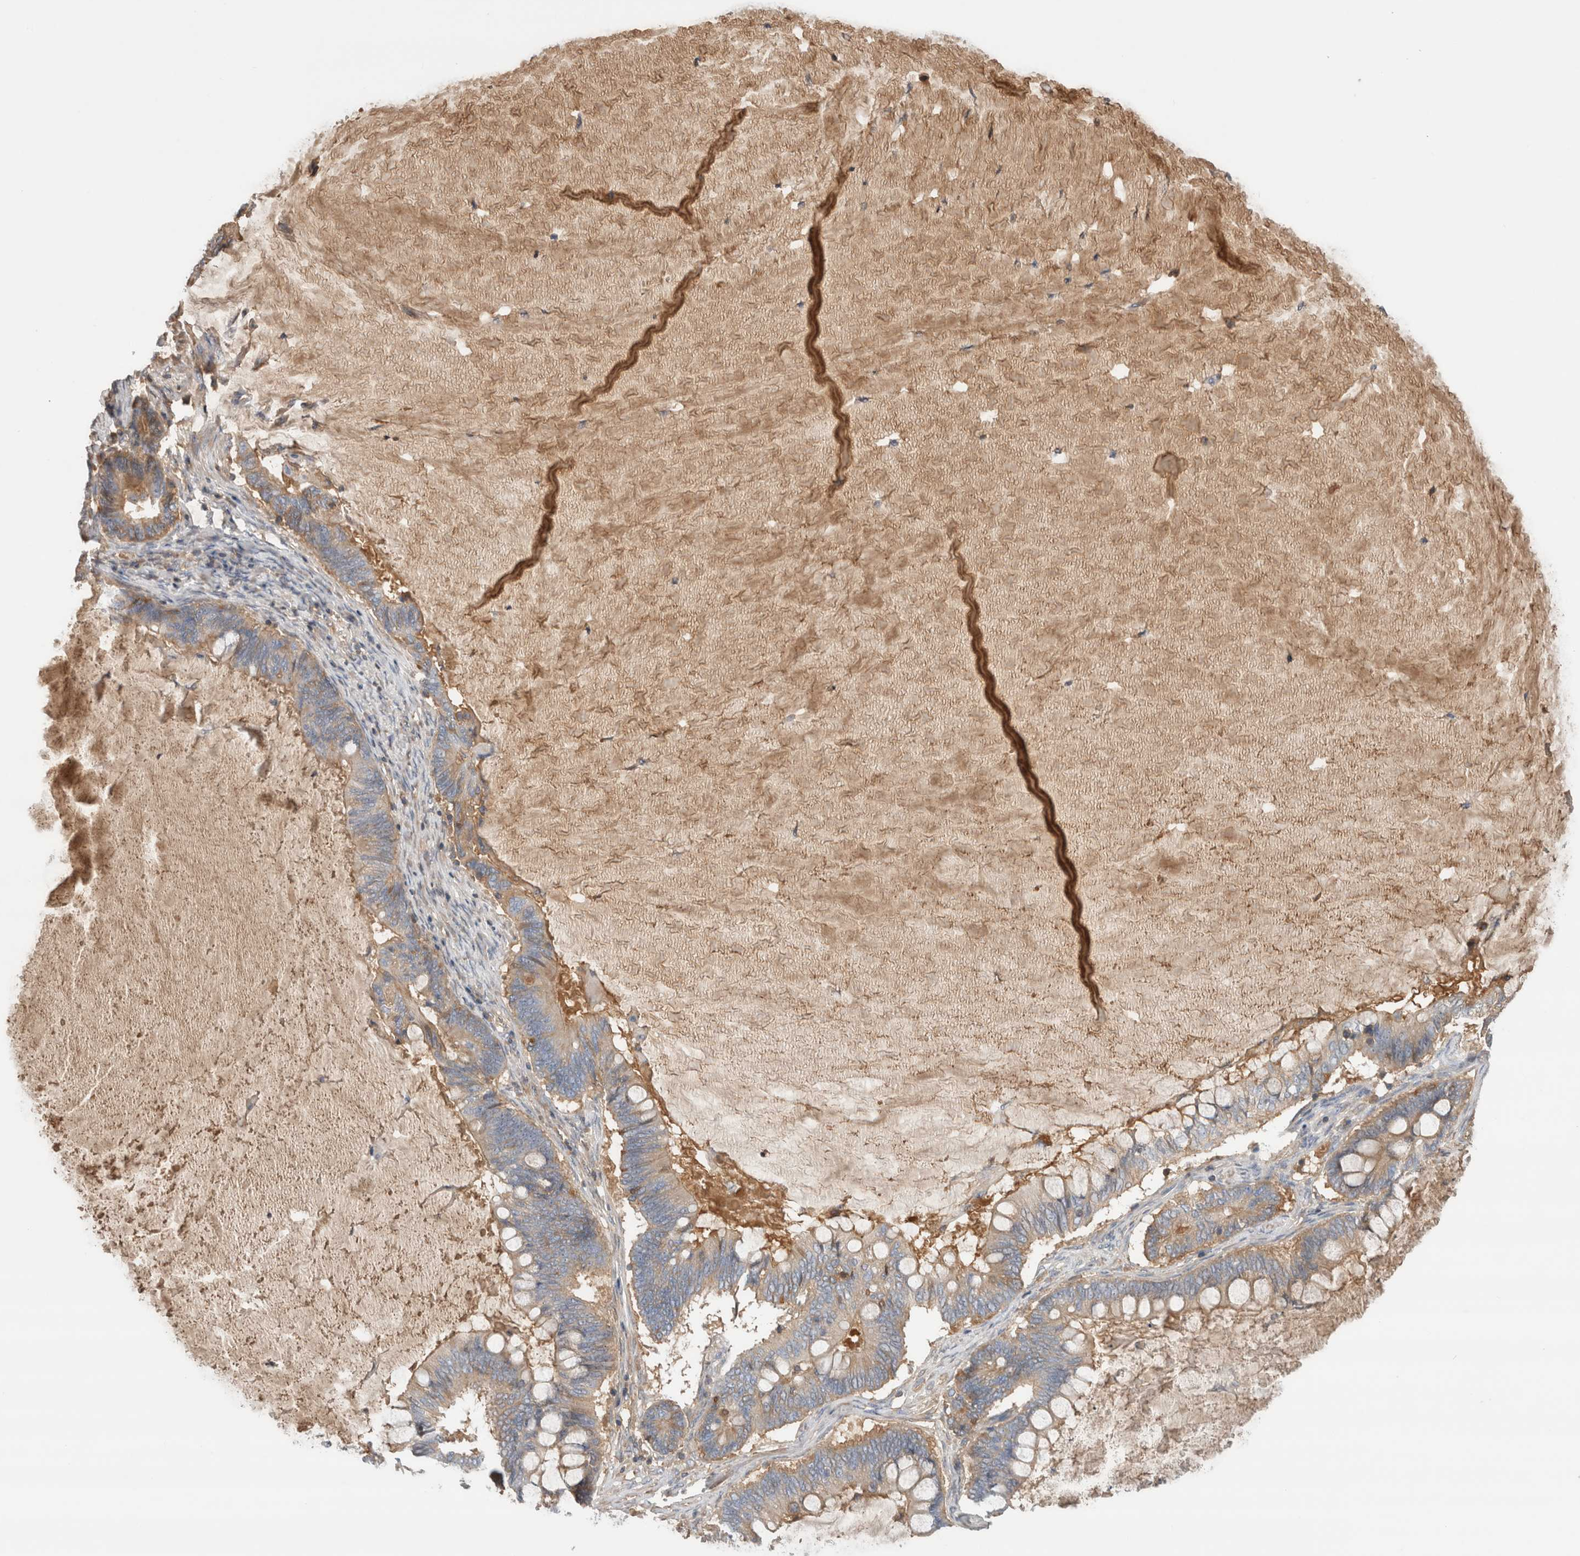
{"staining": {"intensity": "moderate", "quantity": "25%-75%", "location": "cytoplasmic/membranous"}, "tissue": "ovarian cancer", "cell_type": "Tumor cells", "image_type": "cancer", "snomed": [{"axis": "morphology", "description": "Cystadenocarcinoma, mucinous, NOS"}, {"axis": "topography", "description": "Ovary"}], "caption": "Immunohistochemical staining of ovarian cancer exhibits medium levels of moderate cytoplasmic/membranous protein expression in about 25%-75% of tumor cells.", "gene": "CFI", "patient": {"sex": "female", "age": 61}}